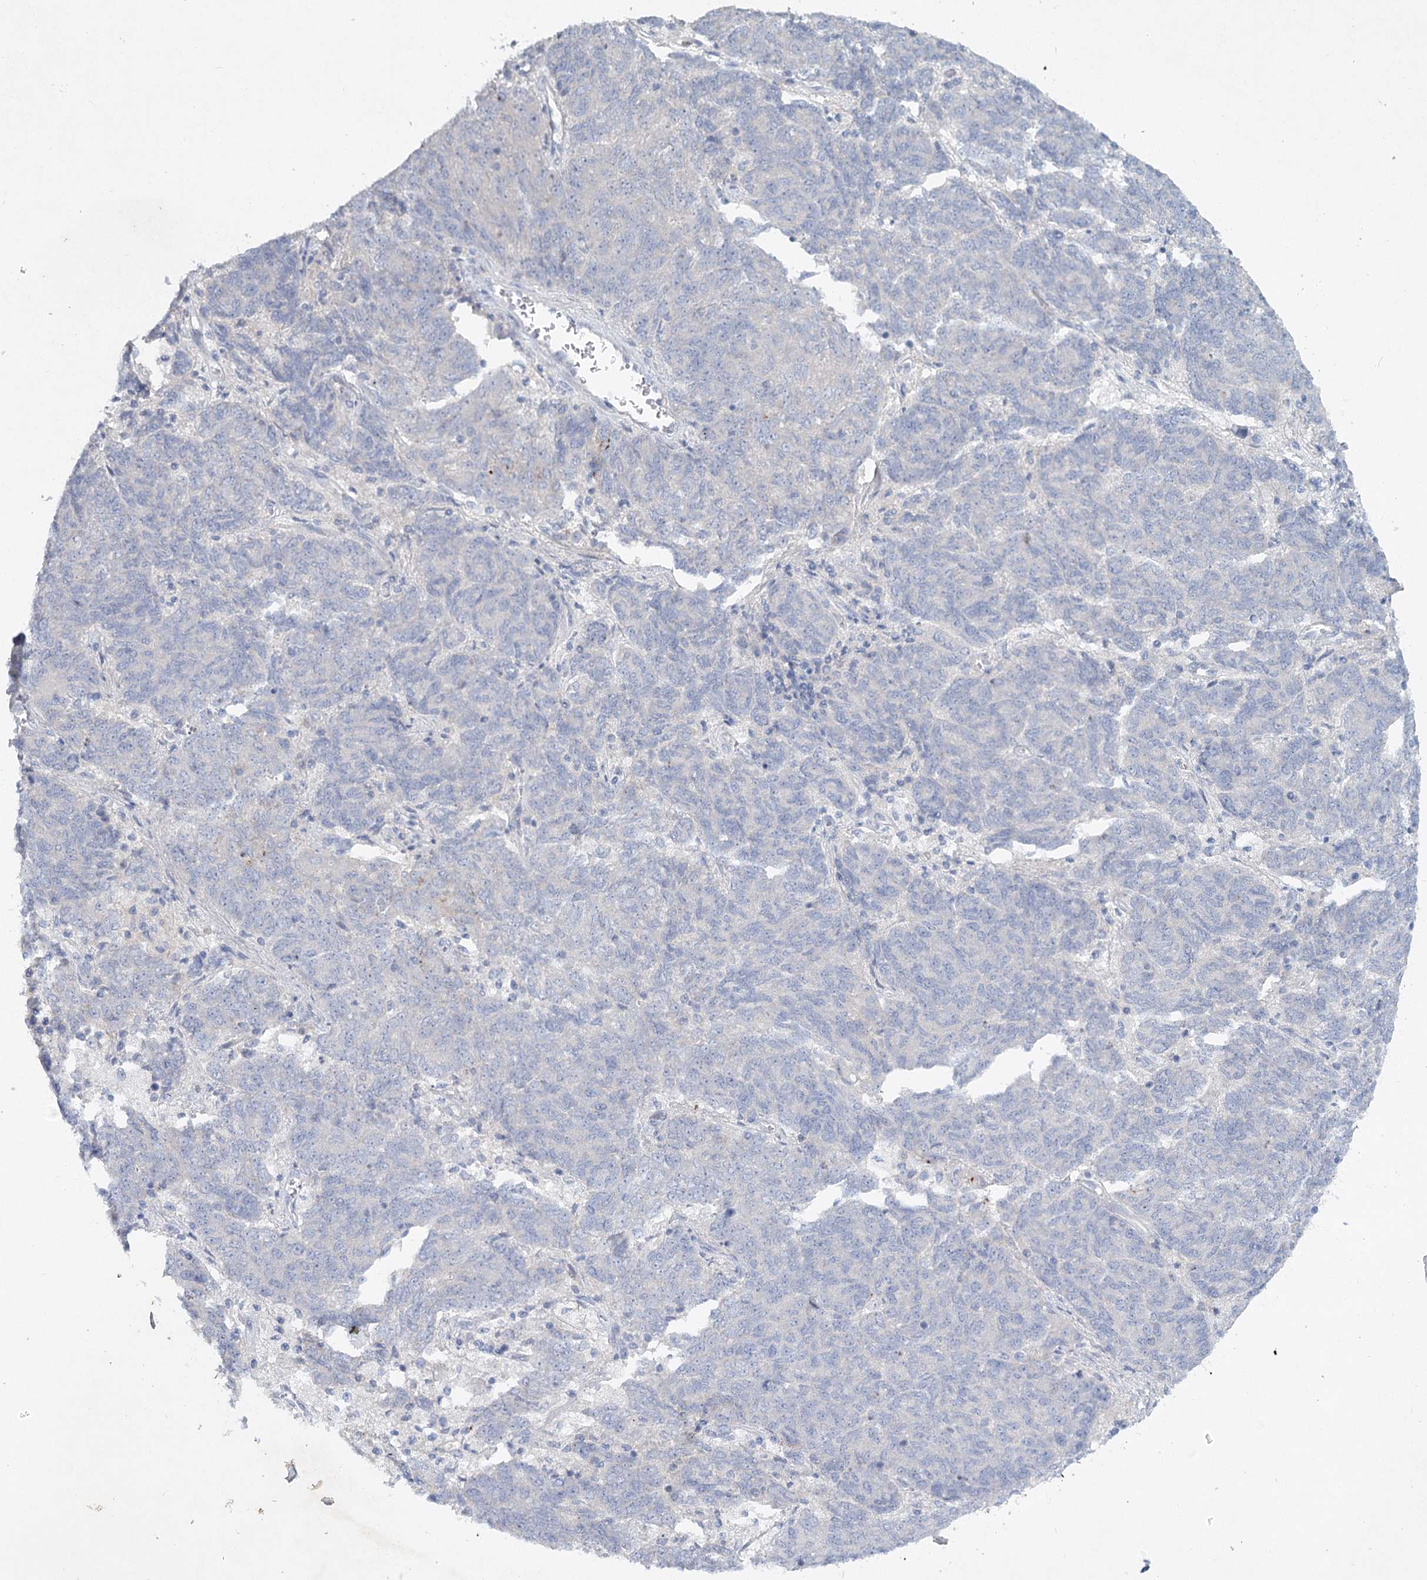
{"staining": {"intensity": "negative", "quantity": "none", "location": "none"}, "tissue": "endometrial cancer", "cell_type": "Tumor cells", "image_type": "cancer", "snomed": [{"axis": "morphology", "description": "Adenocarcinoma, NOS"}, {"axis": "topography", "description": "Endometrium"}], "caption": "Immunohistochemistry (IHC) of endometrial cancer (adenocarcinoma) exhibits no positivity in tumor cells.", "gene": "MAP3K13", "patient": {"sex": "female", "age": 80}}